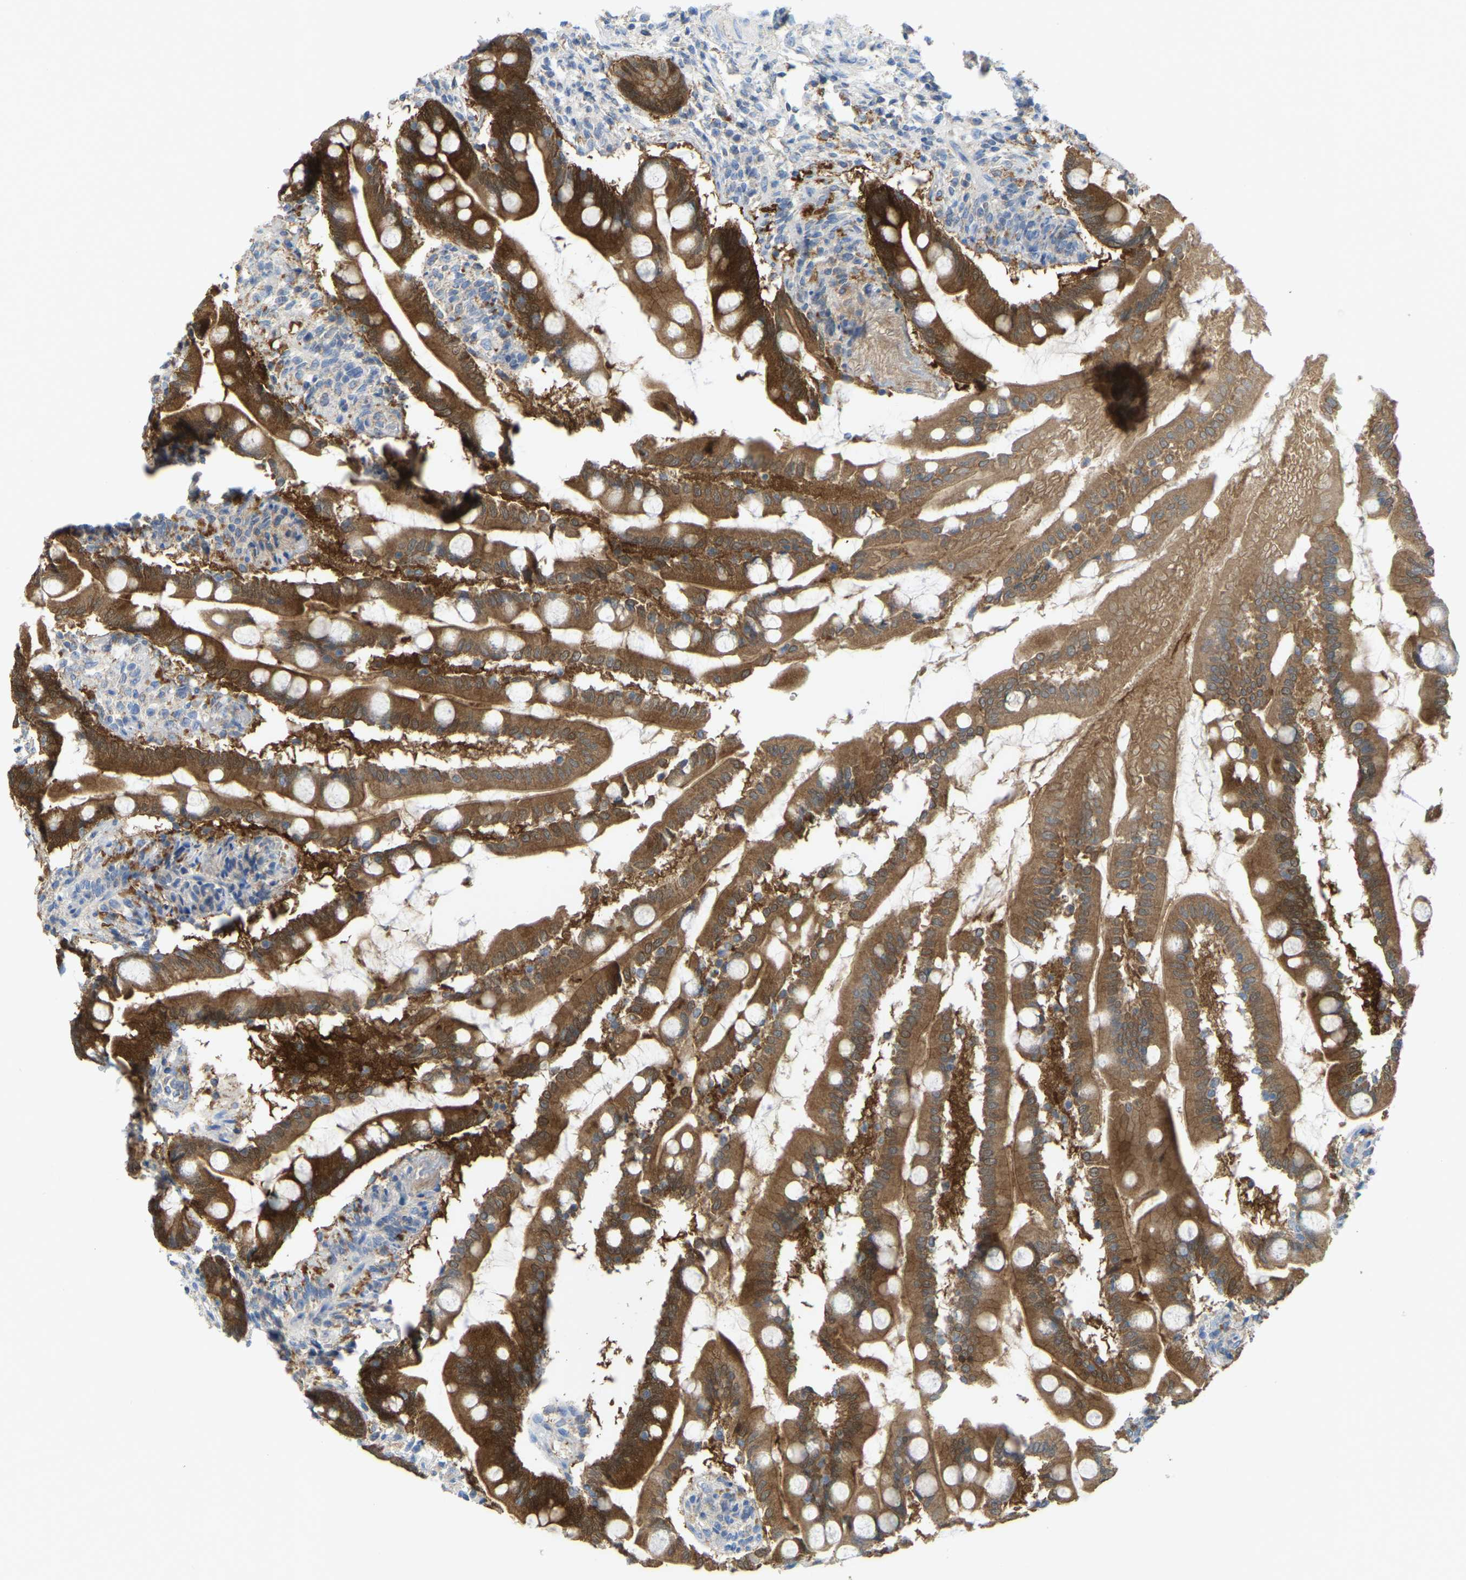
{"staining": {"intensity": "strong", "quantity": ">75%", "location": "cytoplasmic/membranous"}, "tissue": "small intestine", "cell_type": "Glandular cells", "image_type": "normal", "snomed": [{"axis": "morphology", "description": "Normal tissue, NOS"}, {"axis": "topography", "description": "Small intestine"}], "caption": "Immunohistochemical staining of normal human small intestine displays high levels of strong cytoplasmic/membranous expression in about >75% of glandular cells.", "gene": "SERPINB5", "patient": {"sex": "female", "age": 56}}